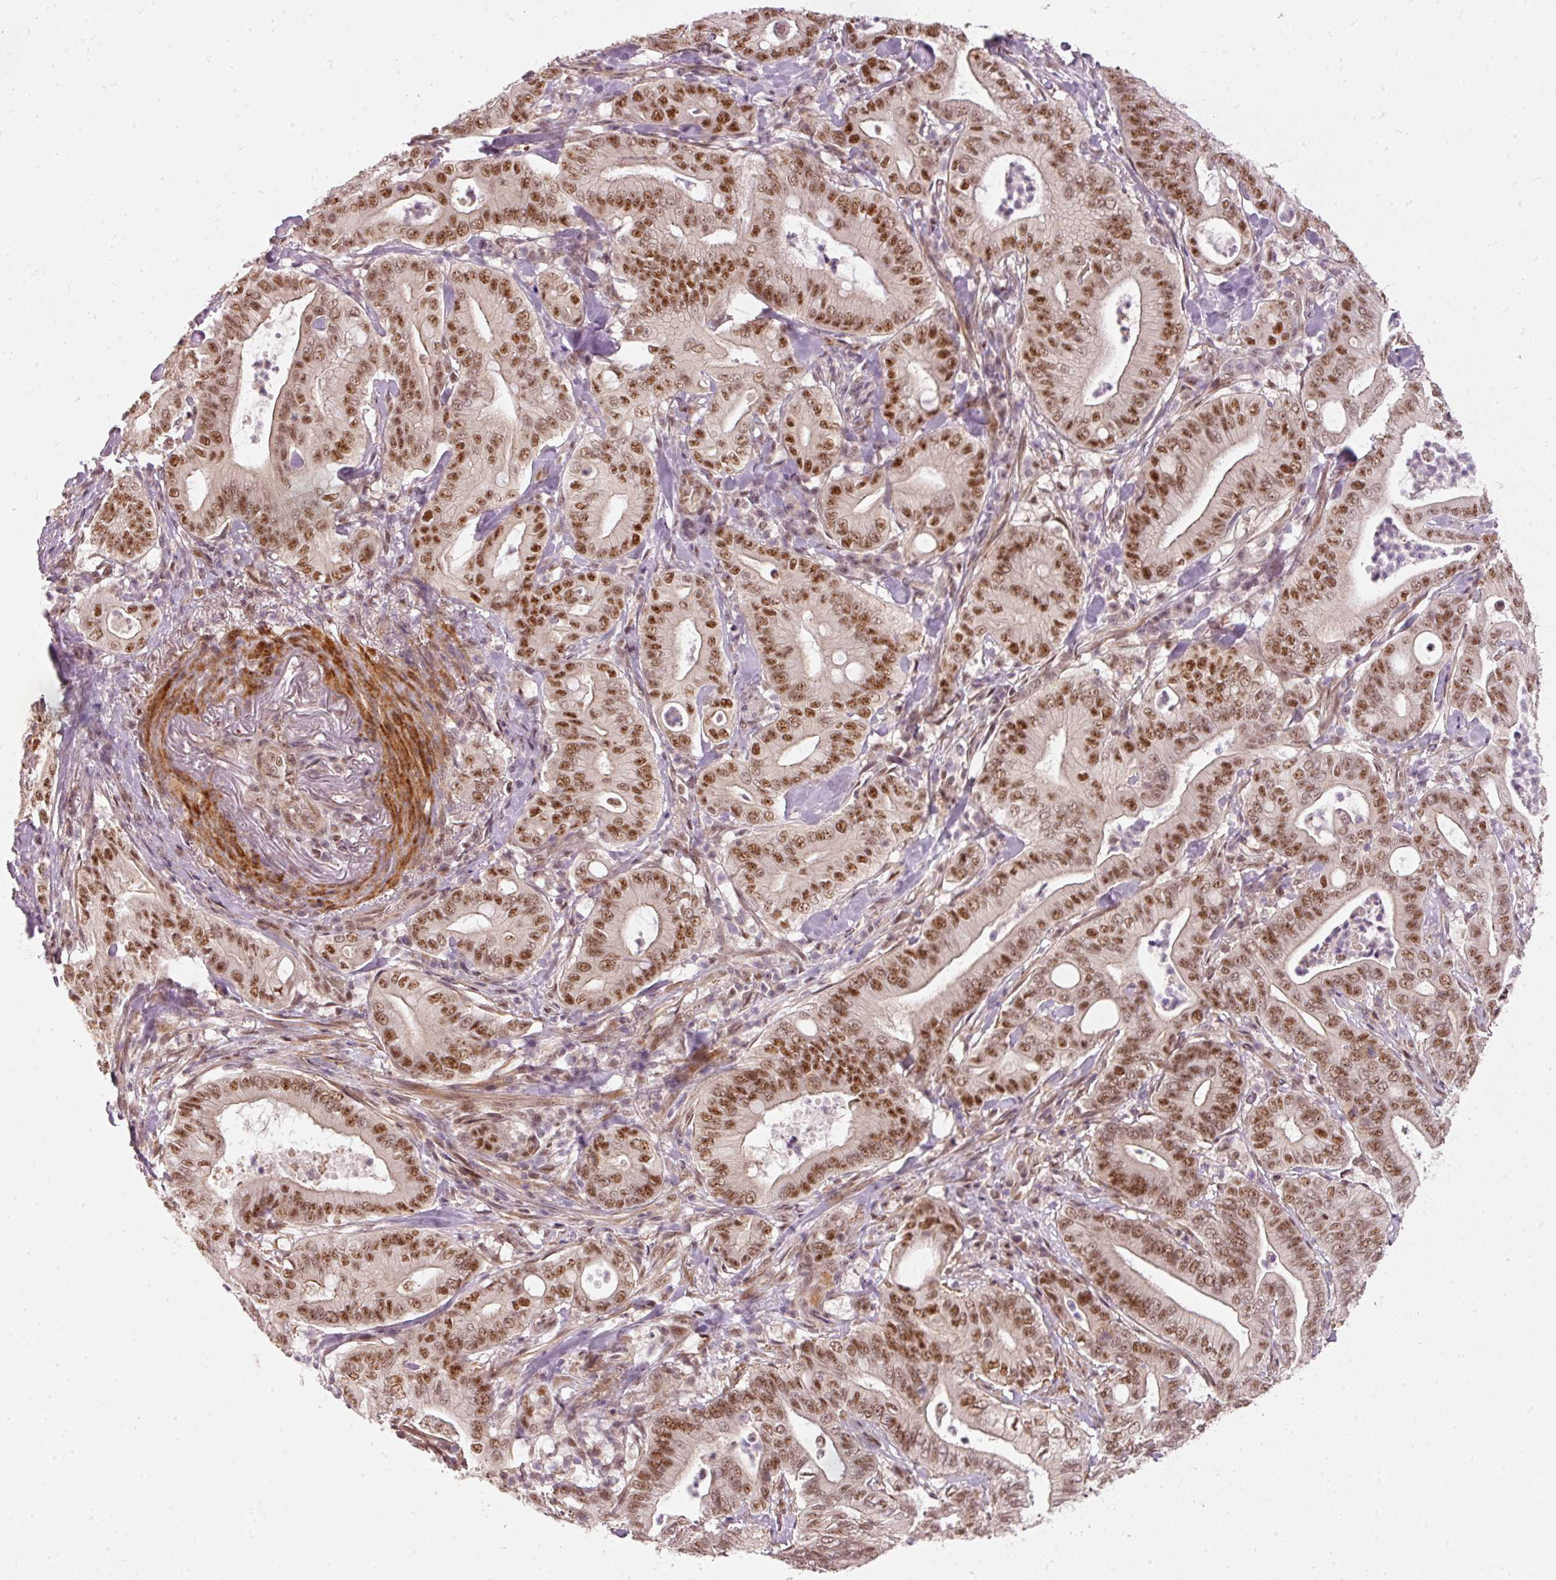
{"staining": {"intensity": "moderate", "quantity": ">75%", "location": "nuclear"}, "tissue": "pancreatic cancer", "cell_type": "Tumor cells", "image_type": "cancer", "snomed": [{"axis": "morphology", "description": "Adenocarcinoma, NOS"}, {"axis": "topography", "description": "Pancreas"}], "caption": "DAB immunohistochemical staining of pancreatic cancer shows moderate nuclear protein staining in approximately >75% of tumor cells. (brown staining indicates protein expression, while blue staining denotes nuclei).", "gene": "THOC6", "patient": {"sex": "male", "age": 71}}